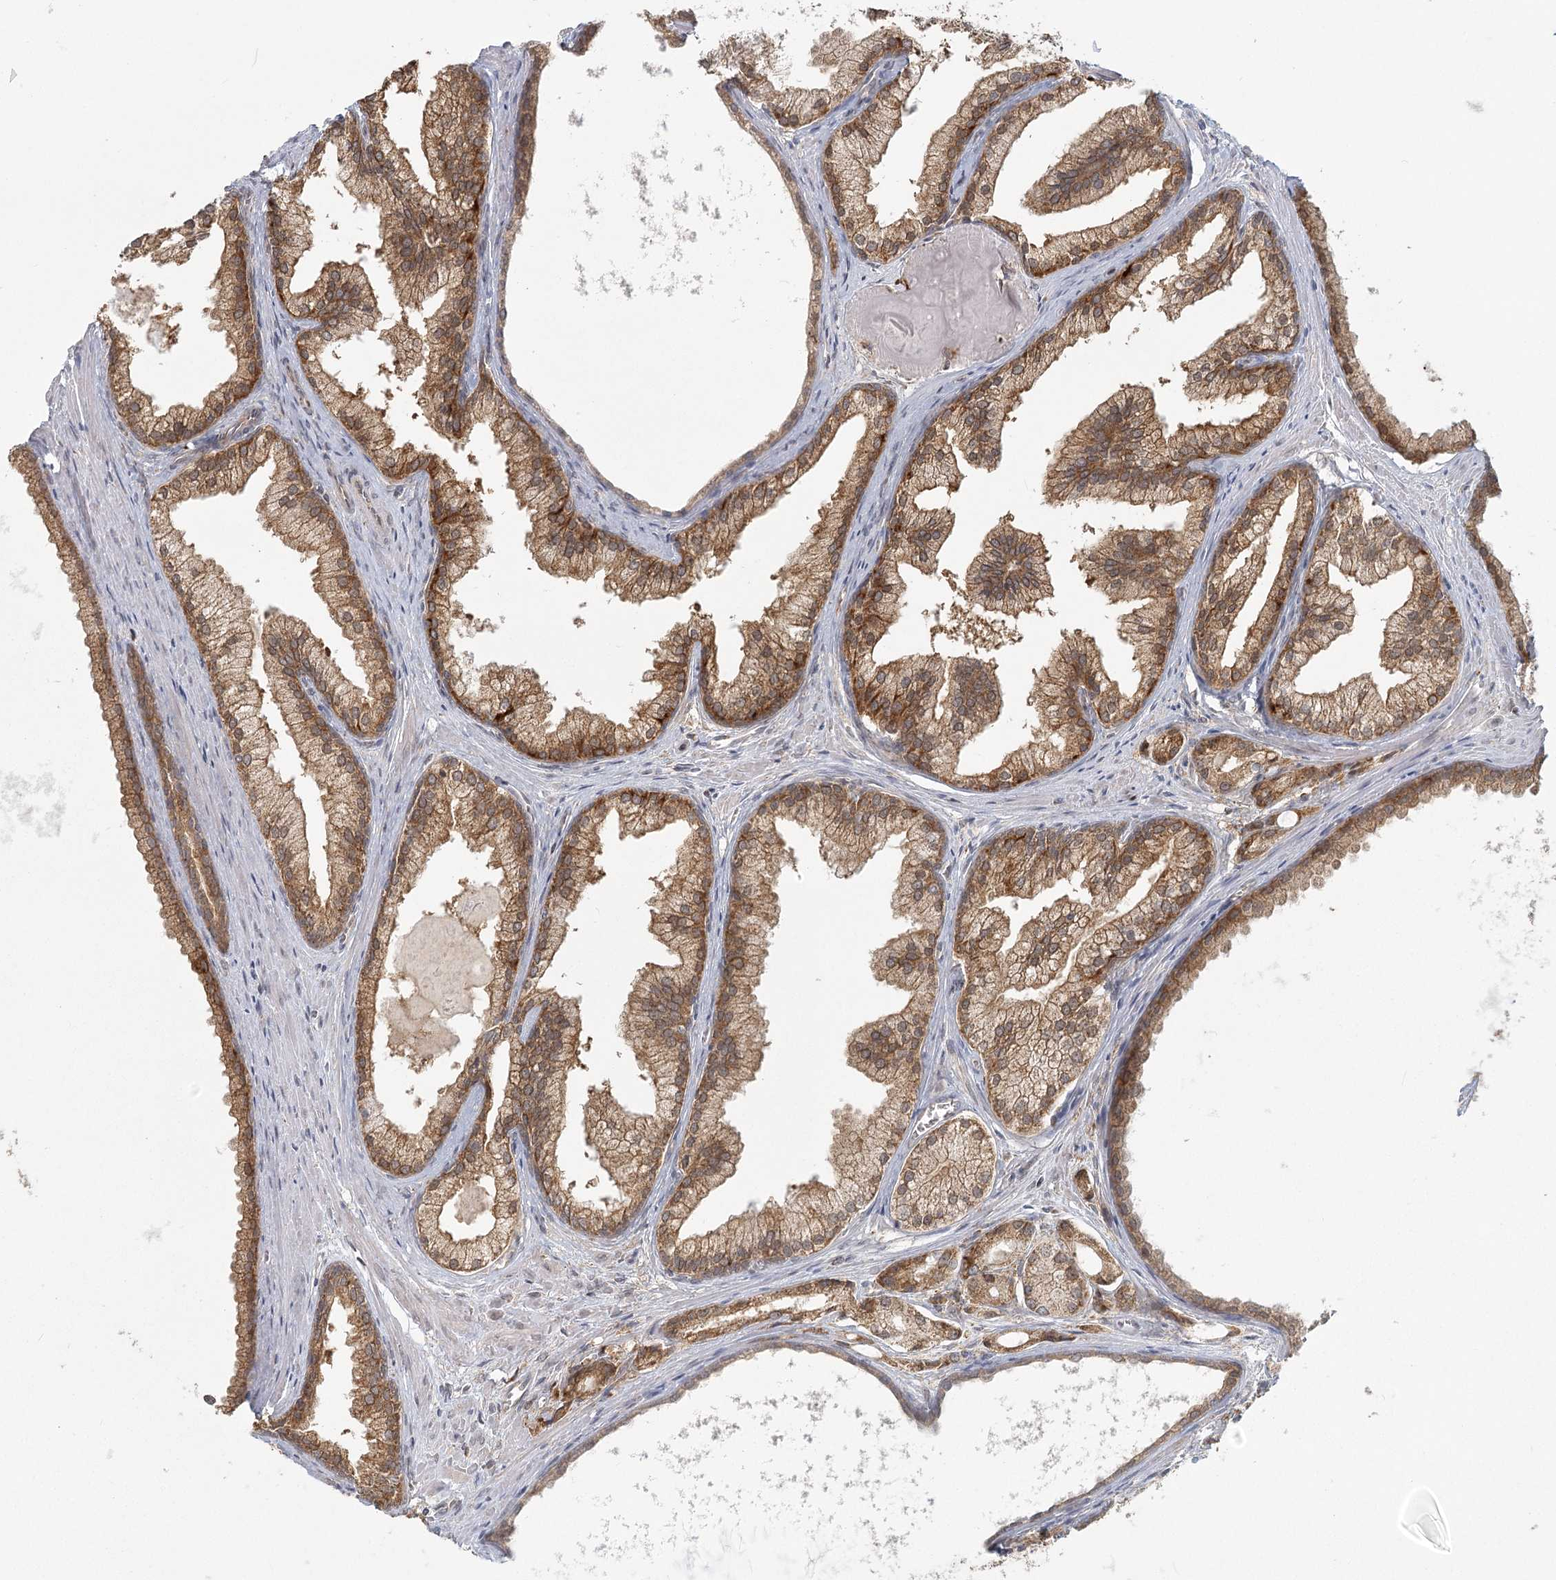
{"staining": {"intensity": "moderate", "quantity": ">75%", "location": "cytoplasmic/membranous"}, "tissue": "prostate cancer", "cell_type": "Tumor cells", "image_type": "cancer", "snomed": [{"axis": "morphology", "description": "Adenocarcinoma, Low grade"}, {"axis": "topography", "description": "Prostate"}], "caption": "The histopathology image displays staining of prostate cancer (low-grade adenocarcinoma), revealing moderate cytoplasmic/membranous protein expression (brown color) within tumor cells.", "gene": "LACTB", "patient": {"sex": "male", "age": 54}}